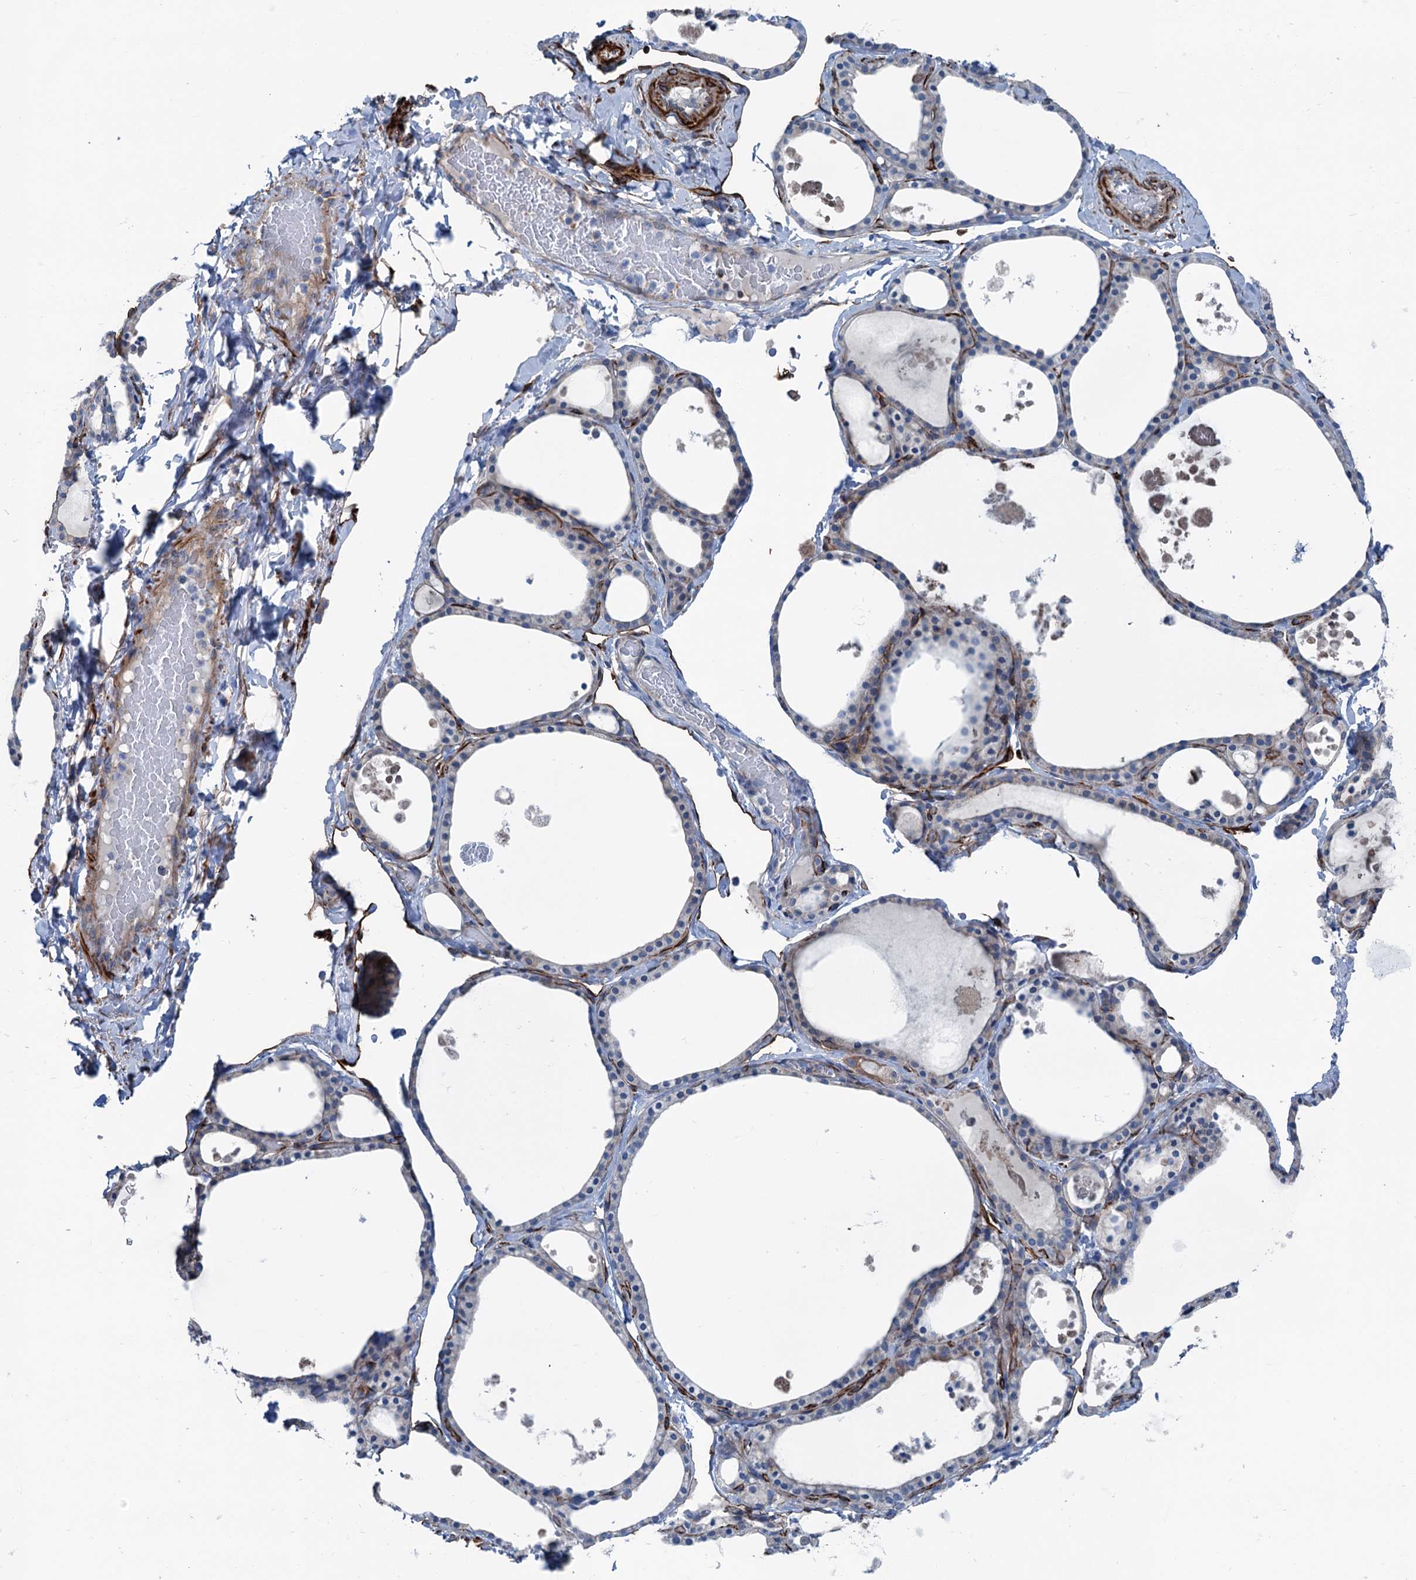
{"staining": {"intensity": "negative", "quantity": "none", "location": "none"}, "tissue": "thyroid gland", "cell_type": "Glandular cells", "image_type": "normal", "snomed": [{"axis": "morphology", "description": "Normal tissue, NOS"}, {"axis": "topography", "description": "Thyroid gland"}], "caption": "DAB immunohistochemical staining of normal thyroid gland reveals no significant positivity in glandular cells.", "gene": "CALCOCO1", "patient": {"sex": "male", "age": 56}}